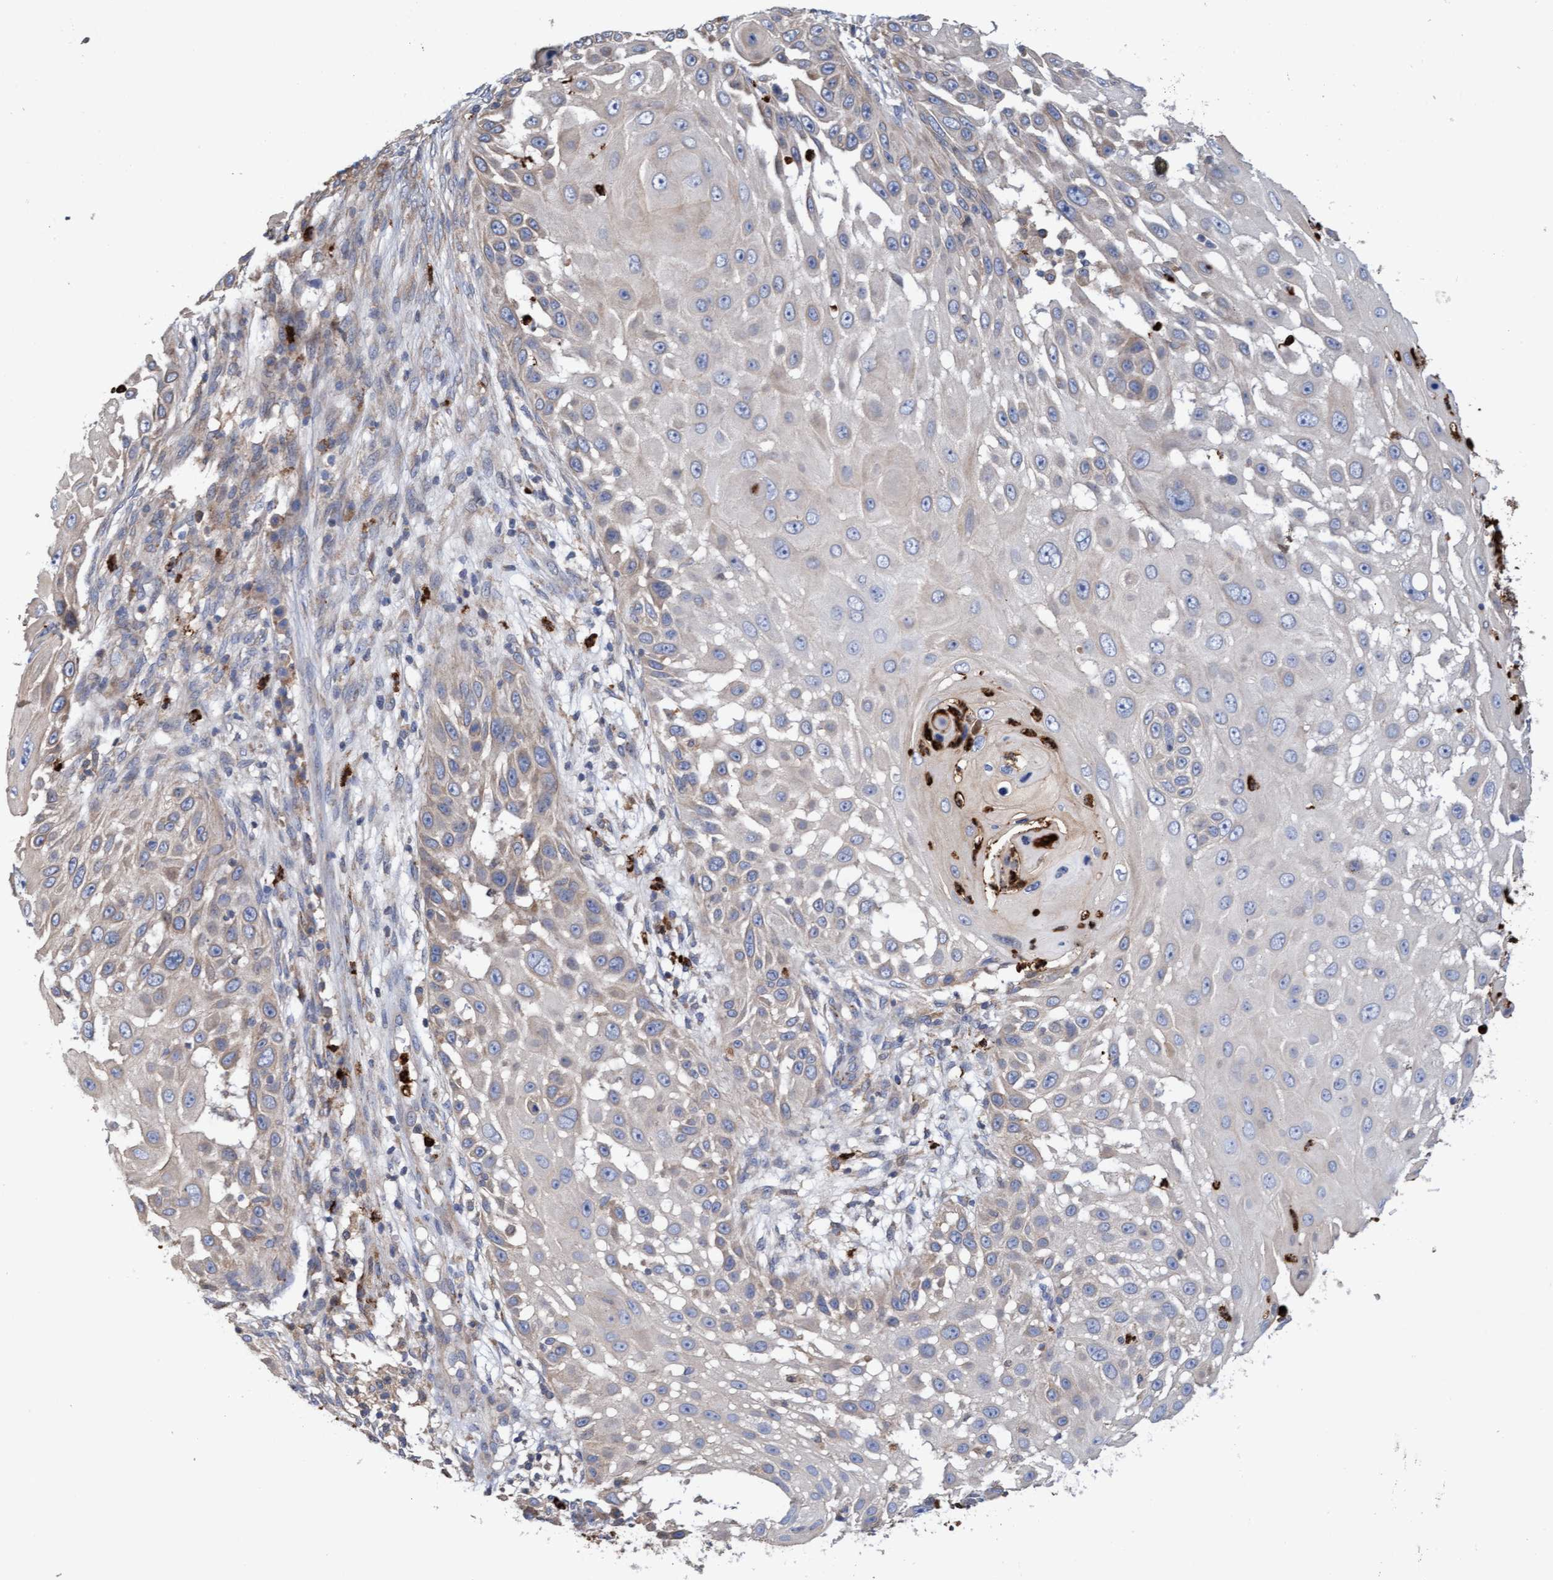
{"staining": {"intensity": "negative", "quantity": "none", "location": "none"}, "tissue": "skin cancer", "cell_type": "Tumor cells", "image_type": "cancer", "snomed": [{"axis": "morphology", "description": "Squamous cell carcinoma, NOS"}, {"axis": "topography", "description": "Skin"}], "caption": "This is an immunohistochemistry (IHC) micrograph of skin cancer (squamous cell carcinoma). There is no expression in tumor cells.", "gene": "MMP8", "patient": {"sex": "female", "age": 44}}